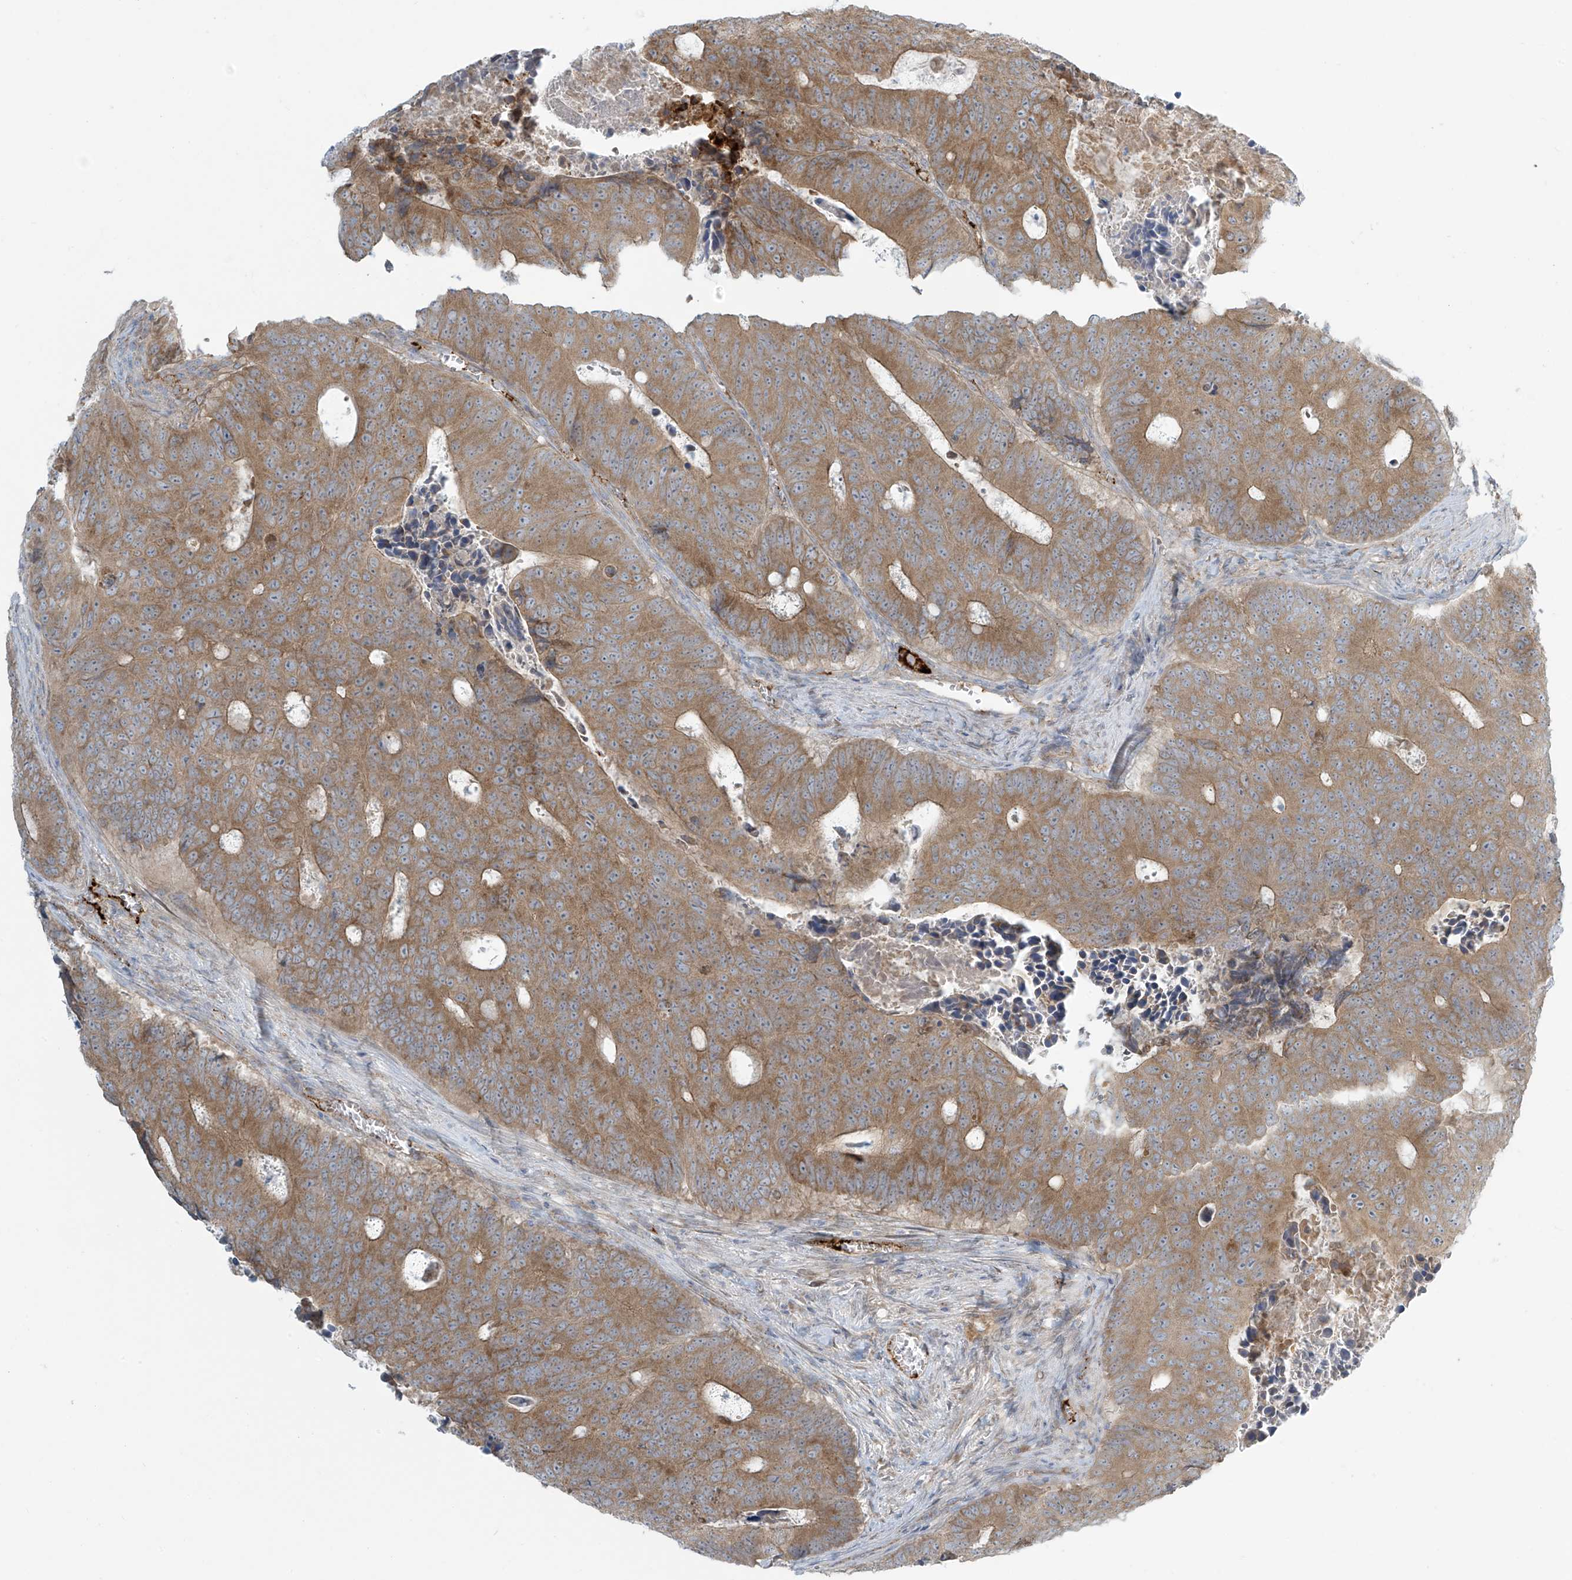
{"staining": {"intensity": "moderate", "quantity": ">75%", "location": "cytoplasmic/membranous"}, "tissue": "colorectal cancer", "cell_type": "Tumor cells", "image_type": "cancer", "snomed": [{"axis": "morphology", "description": "Adenocarcinoma, NOS"}, {"axis": "topography", "description": "Colon"}], "caption": "Immunohistochemistry photomicrograph of colorectal adenocarcinoma stained for a protein (brown), which displays medium levels of moderate cytoplasmic/membranous positivity in about >75% of tumor cells.", "gene": "LZTS3", "patient": {"sex": "male", "age": 87}}